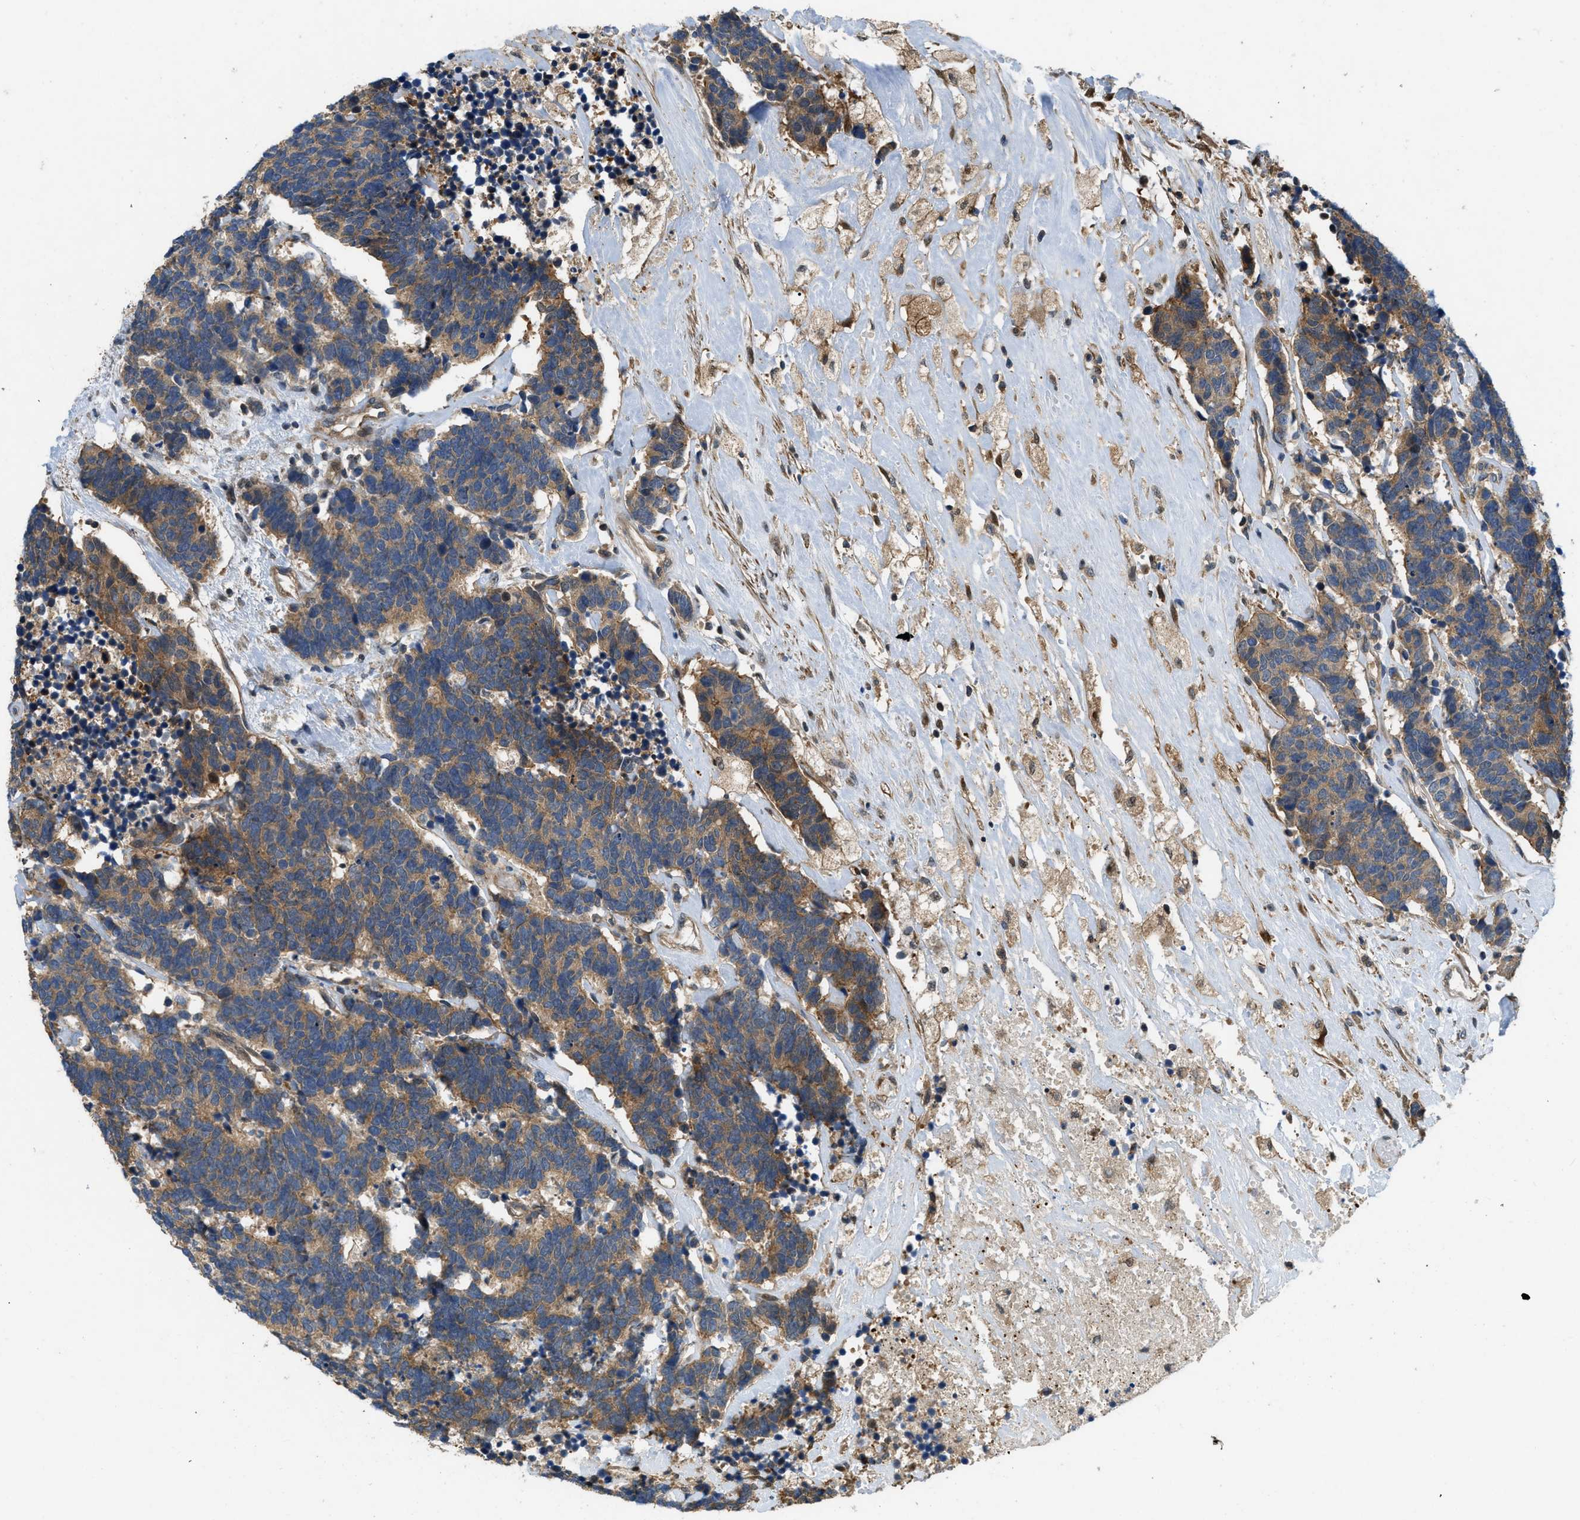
{"staining": {"intensity": "moderate", "quantity": ">75%", "location": "cytoplasmic/membranous"}, "tissue": "carcinoid", "cell_type": "Tumor cells", "image_type": "cancer", "snomed": [{"axis": "morphology", "description": "Carcinoma, NOS"}, {"axis": "morphology", "description": "Carcinoid, malignant, NOS"}, {"axis": "topography", "description": "Urinary bladder"}], "caption": "Malignant carcinoid was stained to show a protein in brown. There is medium levels of moderate cytoplasmic/membranous positivity in approximately >75% of tumor cells.", "gene": "GPR31", "patient": {"sex": "male", "age": 57}}